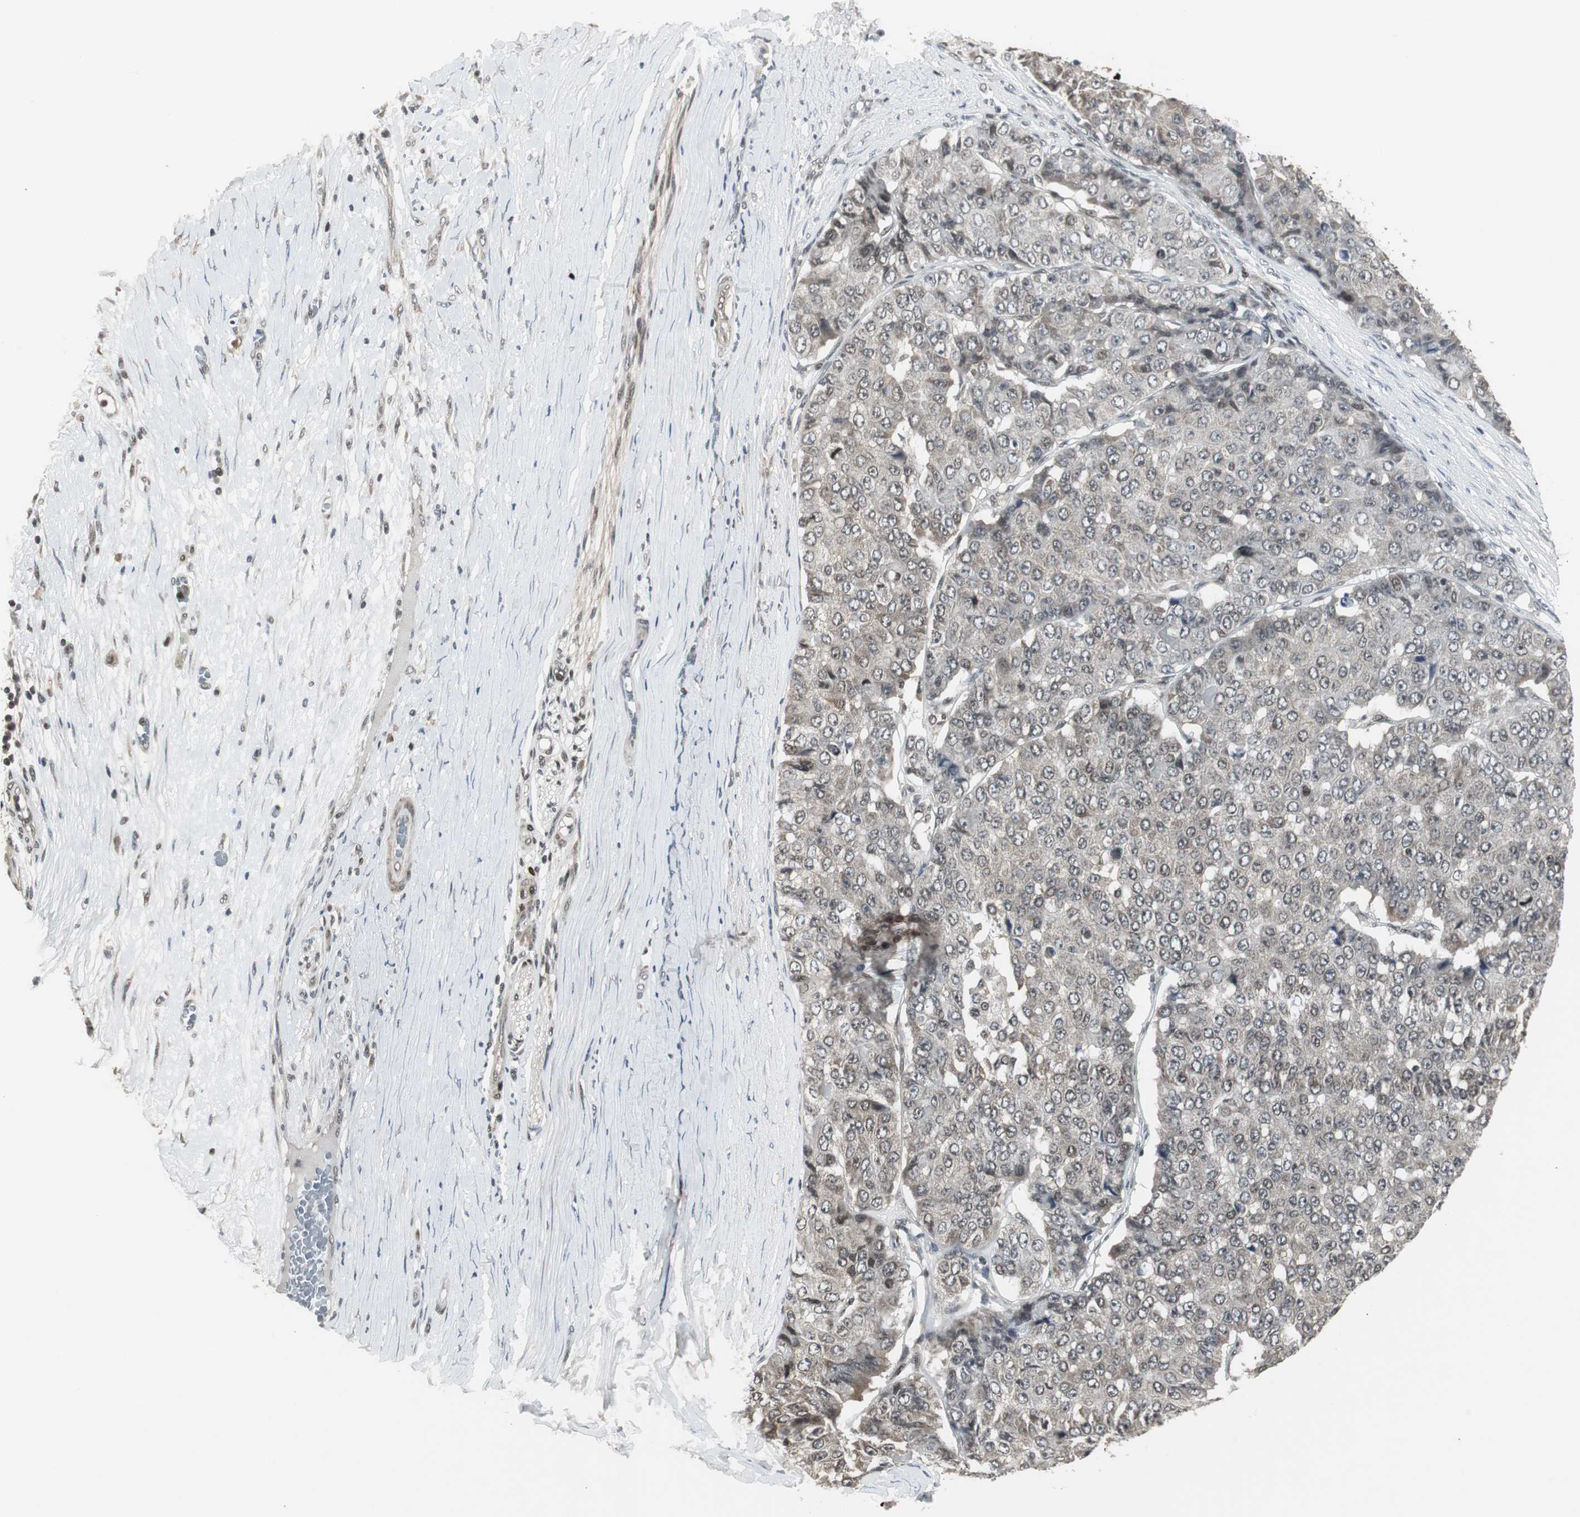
{"staining": {"intensity": "weak", "quantity": "25%-75%", "location": "cytoplasmic/membranous,nuclear"}, "tissue": "pancreatic cancer", "cell_type": "Tumor cells", "image_type": "cancer", "snomed": [{"axis": "morphology", "description": "Adenocarcinoma, NOS"}, {"axis": "topography", "description": "Pancreas"}], "caption": "A low amount of weak cytoplasmic/membranous and nuclear positivity is present in about 25%-75% of tumor cells in adenocarcinoma (pancreatic) tissue.", "gene": "MPG", "patient": {"sex": "male", "age": 50}}